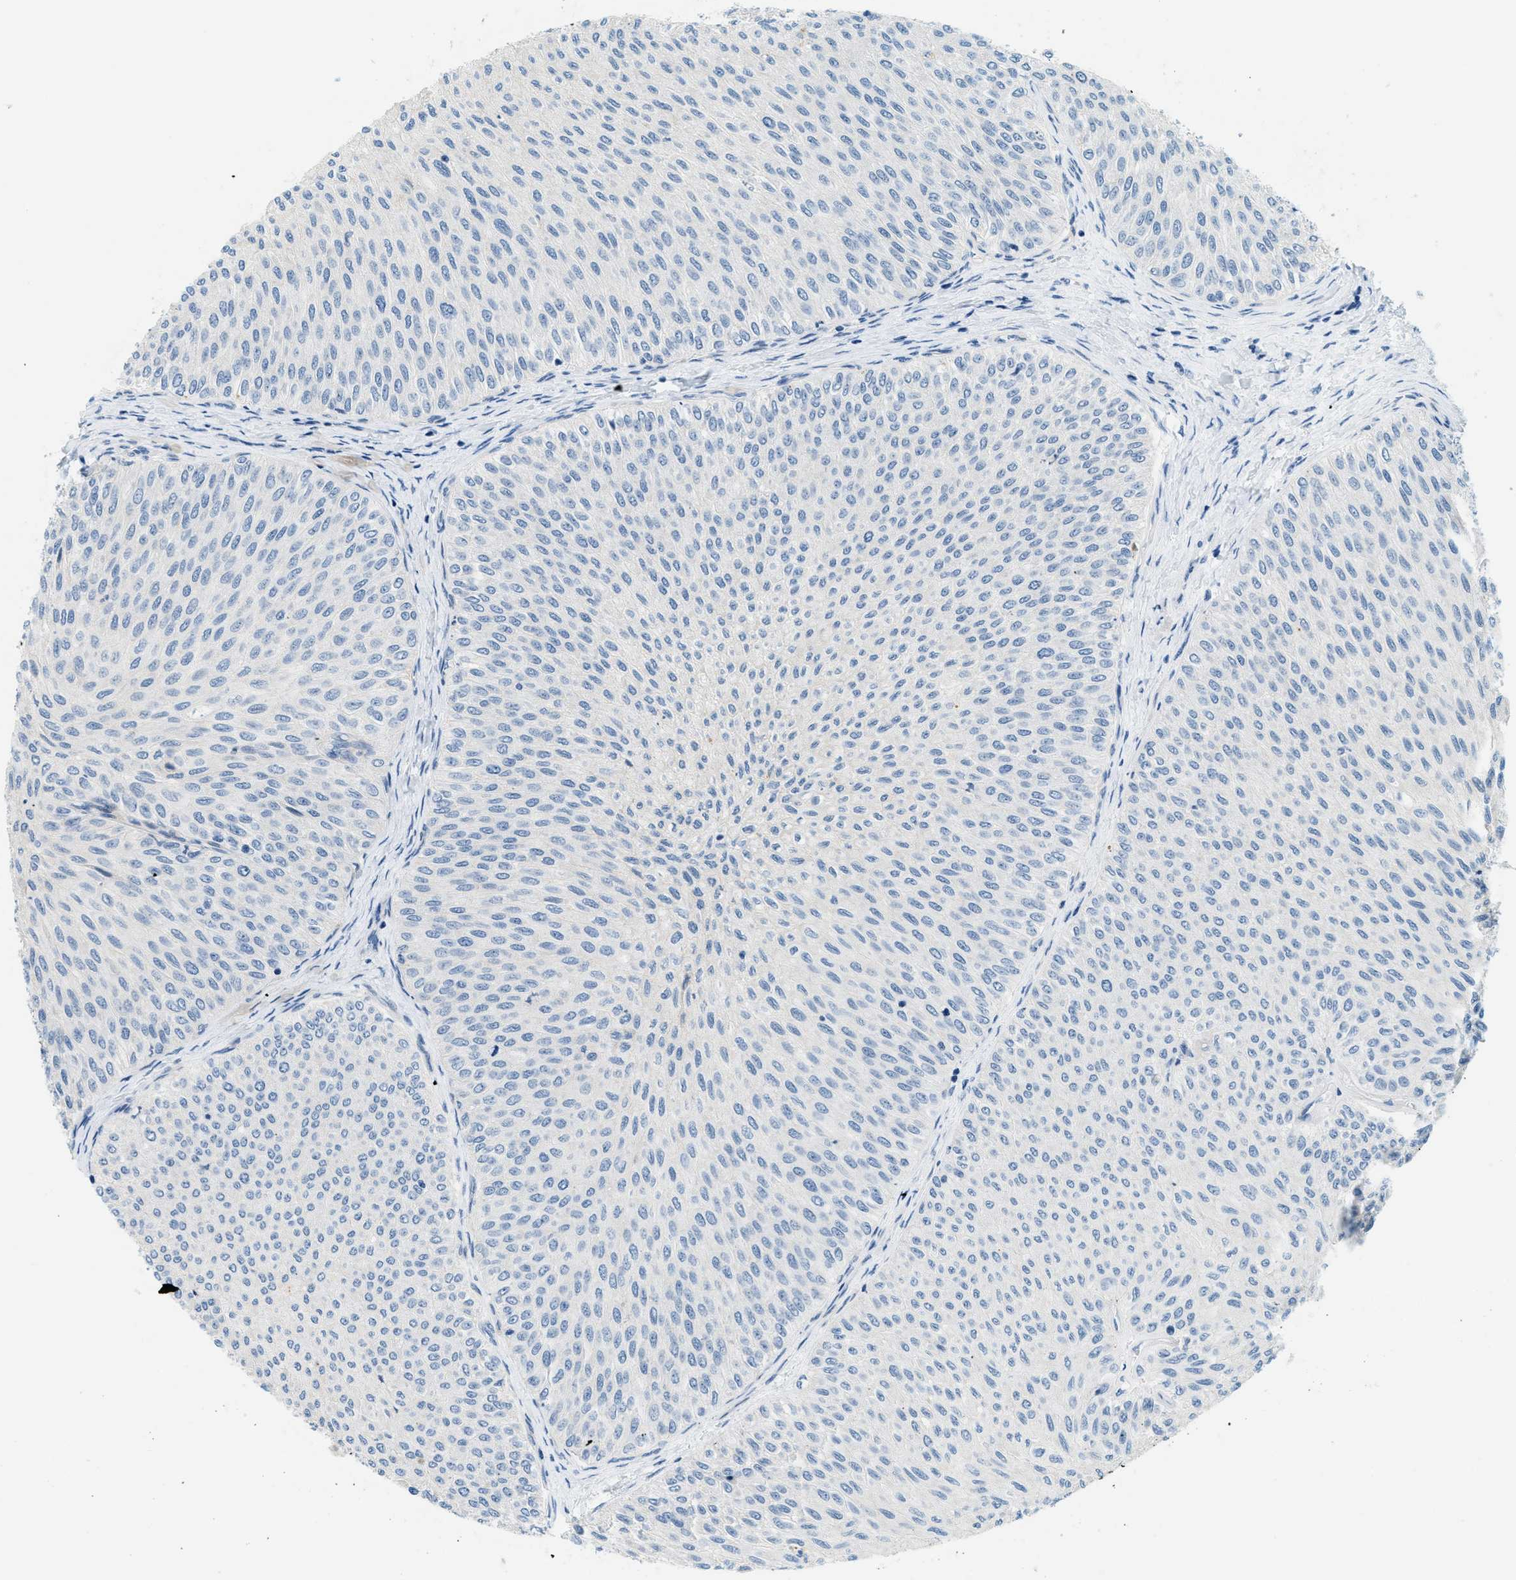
{"staining": {"intensity": "negative", "quantity": "none", "location": "none"}, "tissue": "urothelial cancer", "cell_type": "Tumor cells", "image_type": "cancer", "snomed": [{"axis": "morphology", "description": "Urothelial carcinoma, Low grade"}, {"axis": "topography", "description": "Urinary bladder"}], "caption": "This histopathology image is of urothelial cancer stained with IHC to label a protein in brown with the nuclei are counter-stained blue. There is no staining in tumor cells.", "gene": "CYP4X1", "patient": {"sex": "male", "age": 78}}